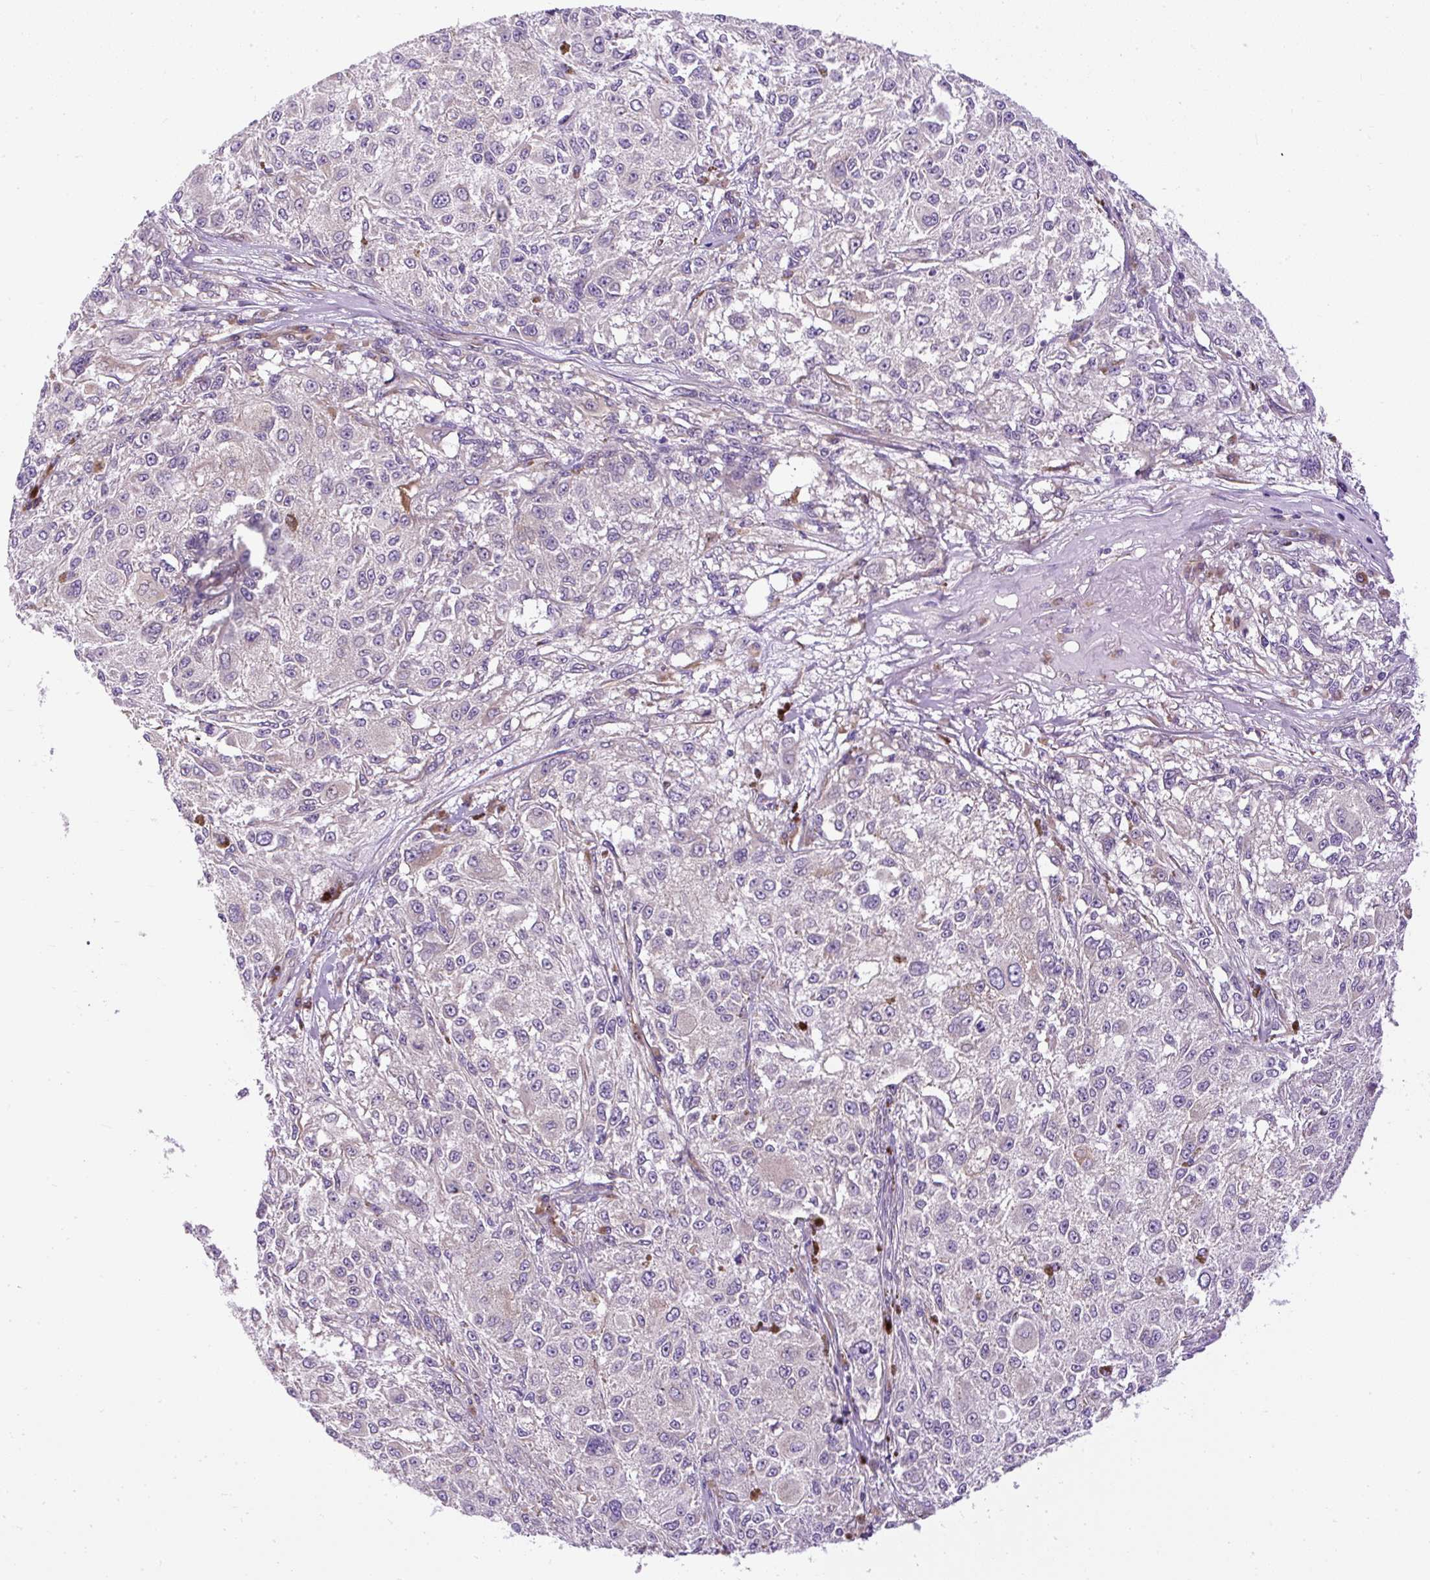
{"staining": {"intensity": "negative", "quantity": "none", "location": "none"}, "tissue": "melanoma", "cell_type": "Tumor cells", "image_type": "cancer", "snomed": [{"axis": "morphology", "description": "Necrosis, NOS"}, {"axis": "morphology", "description": "Malignant melanoma, NOS"}, {"axis": "topography", "description": "Skin"}], "caption": "Immunohistochemical staining of melanoma displays no significant expression in tumor cells.", "gene": "FAM149A", "patient": {"sex": "female", "age": 87}}